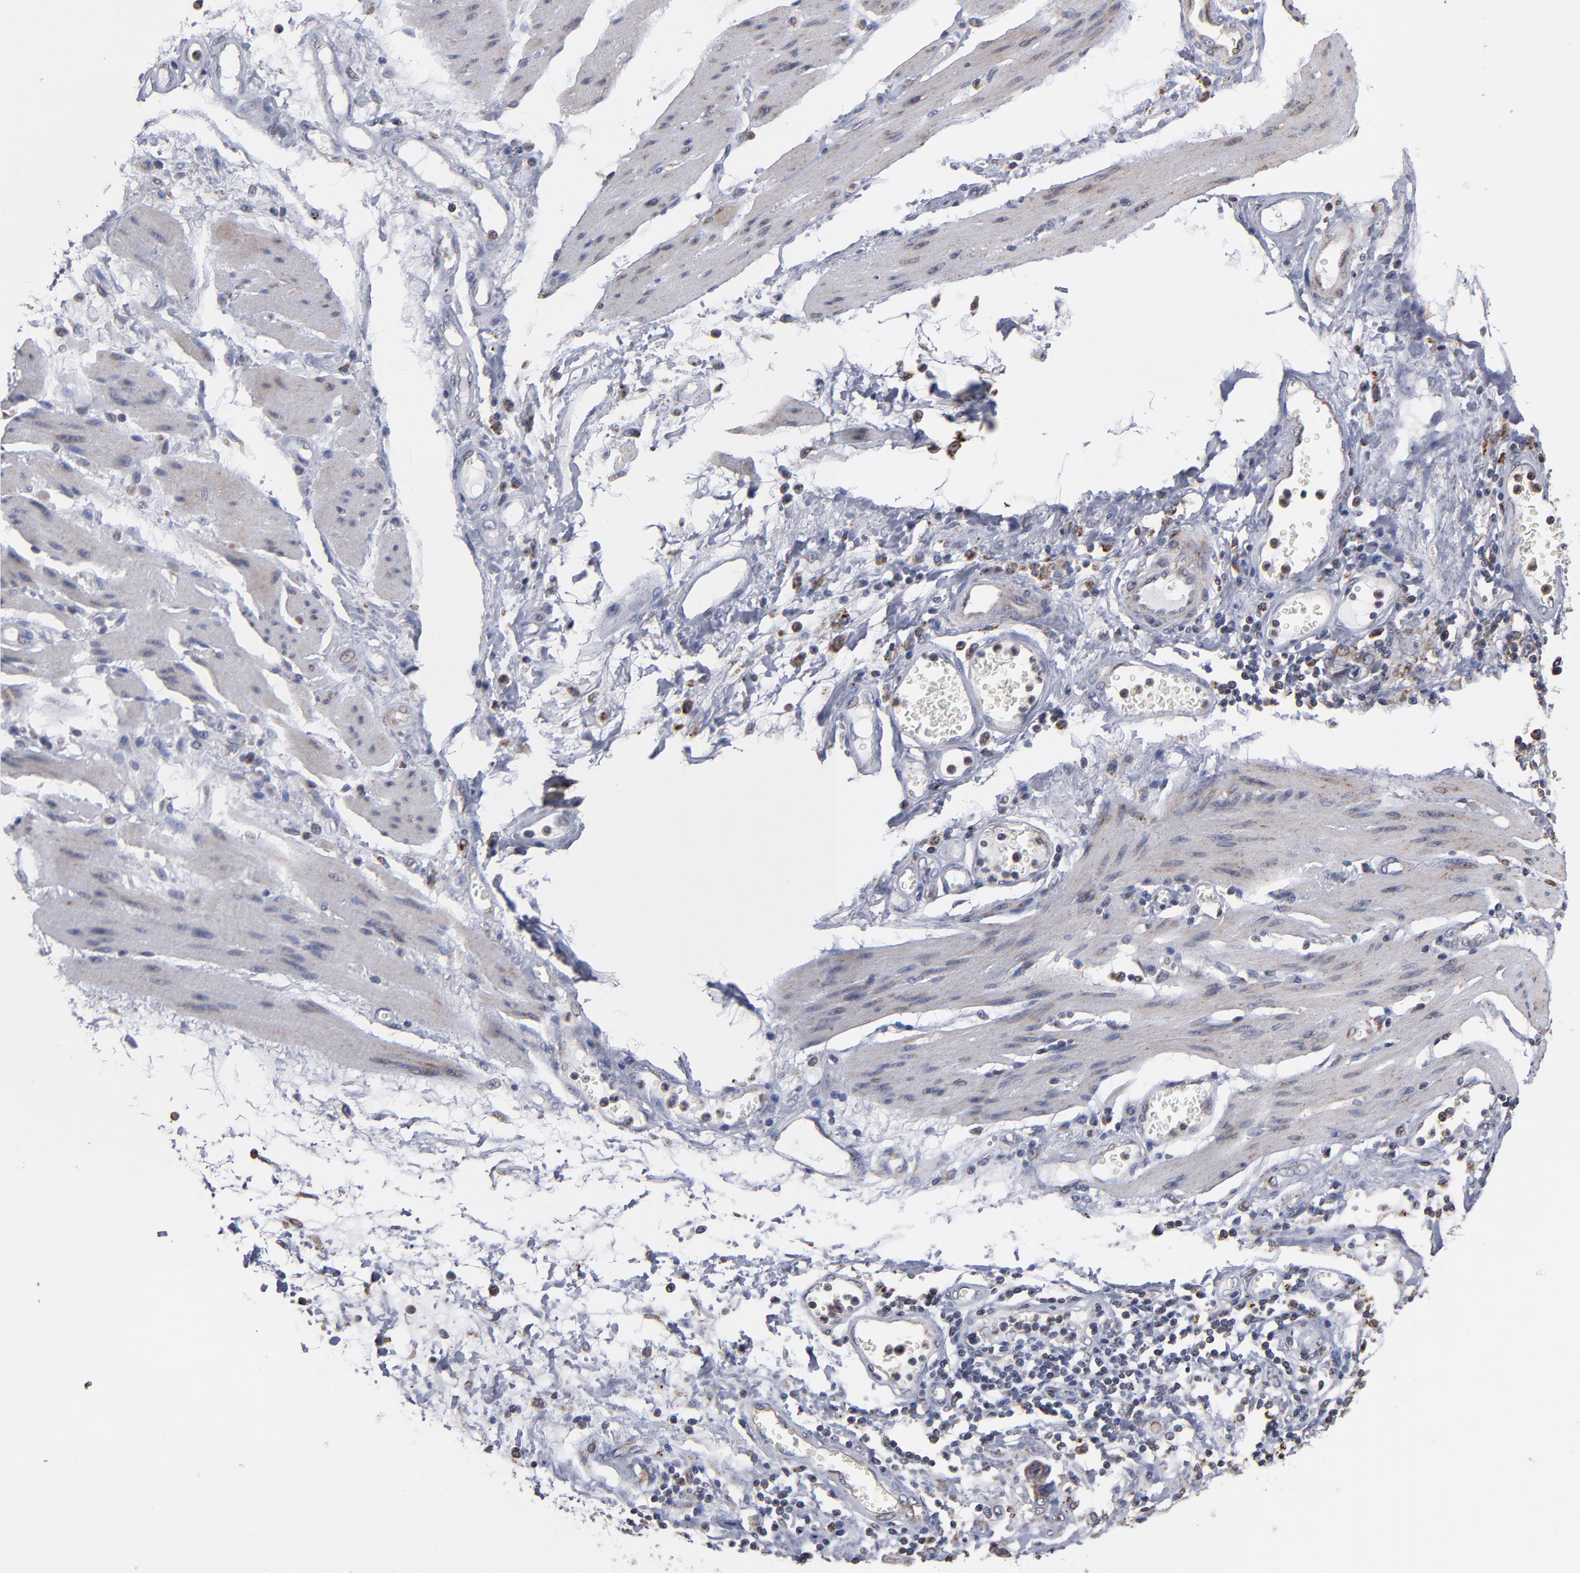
{"staining": {"intensity": "weak", "quantity": "25%-75%", "location": "cytoplasmic/membranous"}, "tissue": "stomach cancer", "cell_type": "Tumor cells", "image_type": "cancer", "snomed": [{"axis": "morphology", "description": "Adenocarcinoma, NOS"}, {"axis": "topography", "description": "Pancreas"}, {"axis": "topography", "description": "Stomach, upper"}], "caption": "A high-resolution micrograph shows immunohistochemistry staining of stomach adenocarcinoma, which shows weak cytoplasmic/membranous expression in about 25%-75% of tumor cells.", "gene": "MIPOL1", "patient": {"sex": "male", "age": 77}}